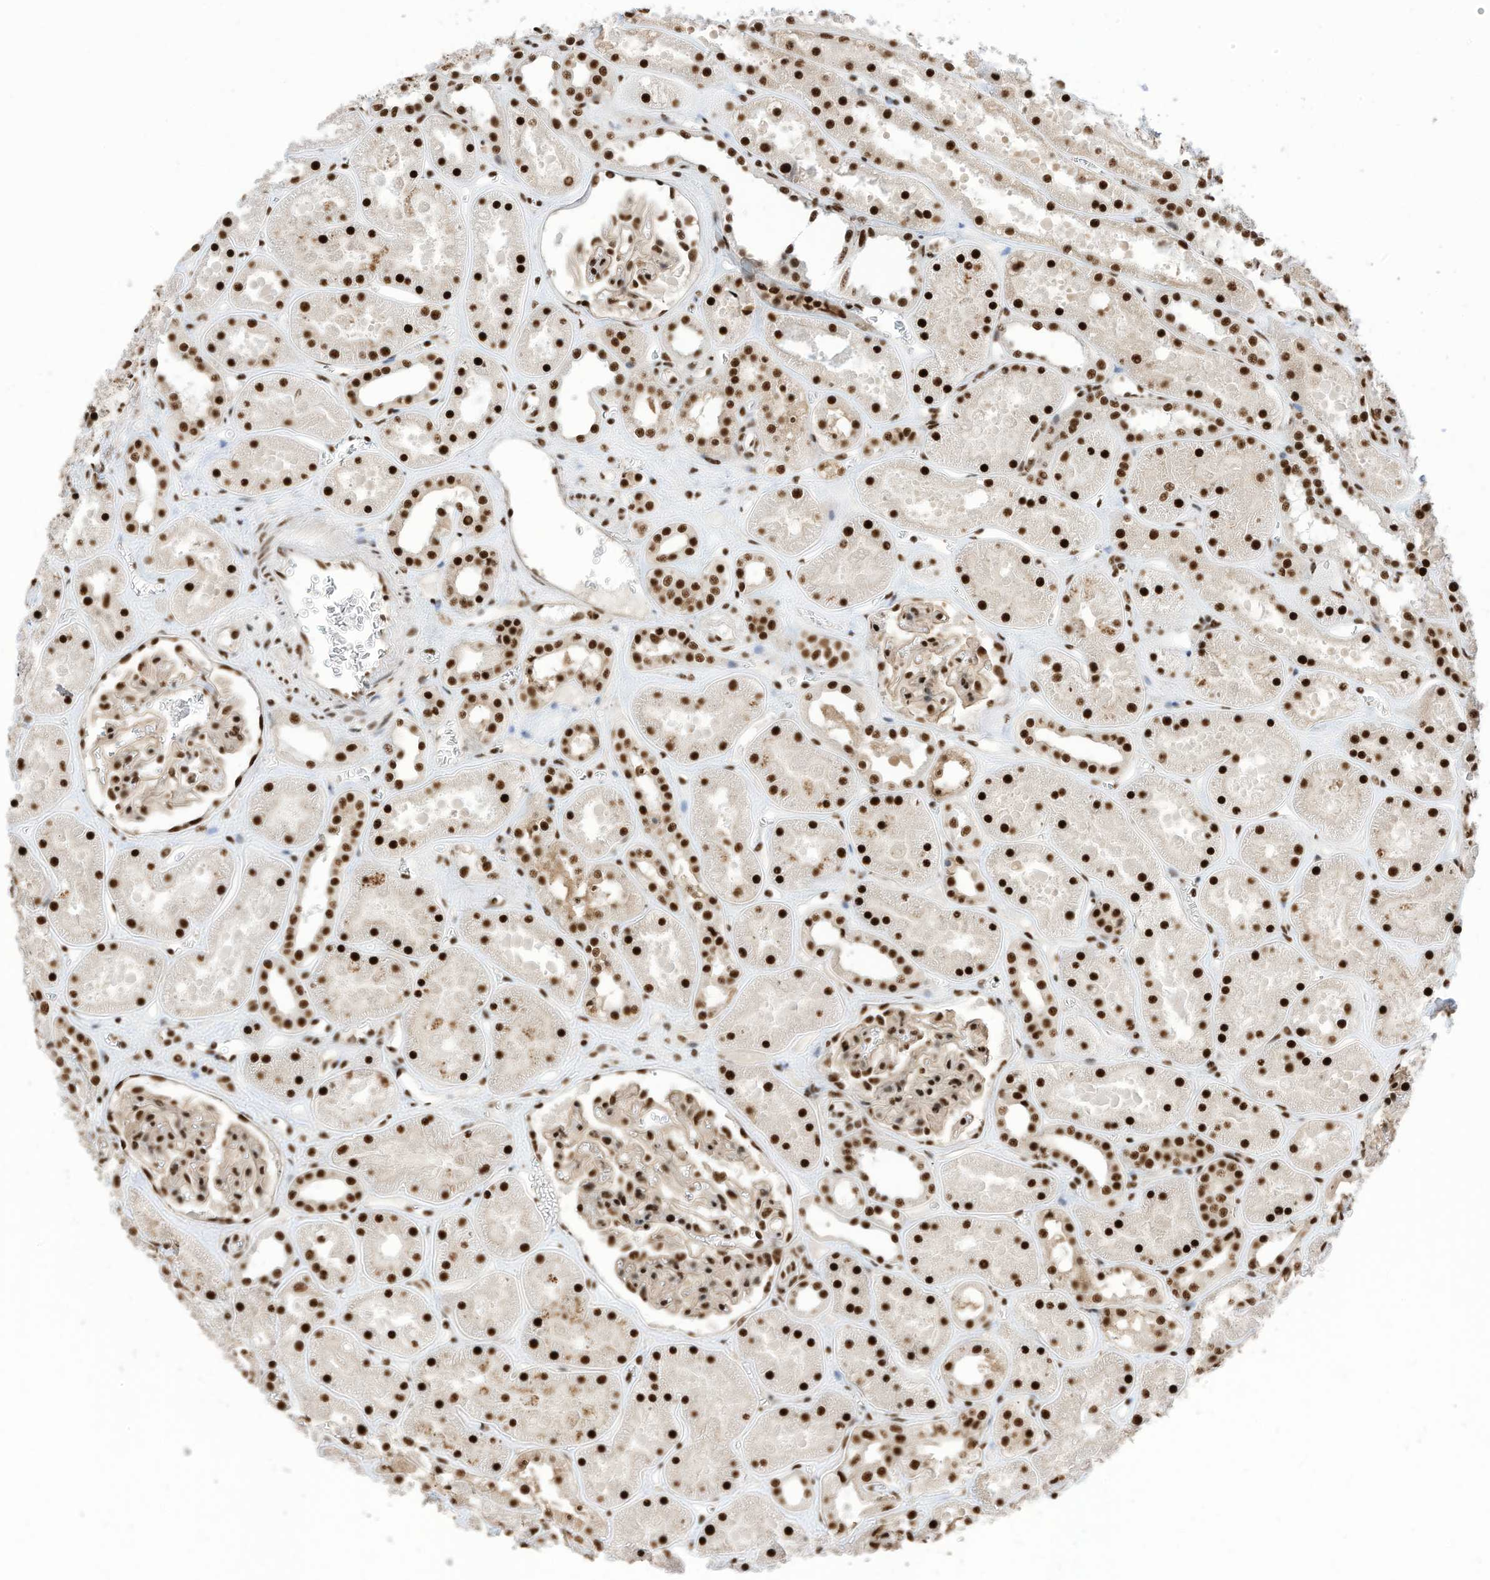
{"staining": {"intensity": "strong", "quantity": ">75%", "location": "nuclear"}, "tissue": "kidney", "cell_type": "Cells in glomeruli", "image_type": "normal", "snomed": [{"axis": "morphology", "description": "Normal tissue, NOS"}, {"axis": "topography", "description": "Kidney"}], "caption": "An IHC histopathology image of benign tissue is shown. Protein staining in brown highlights strong nuclear positivity in kidney within cells in glomeruli.", "gene": "SF3A3", "patient": {"sex": "female", "age": 41}}